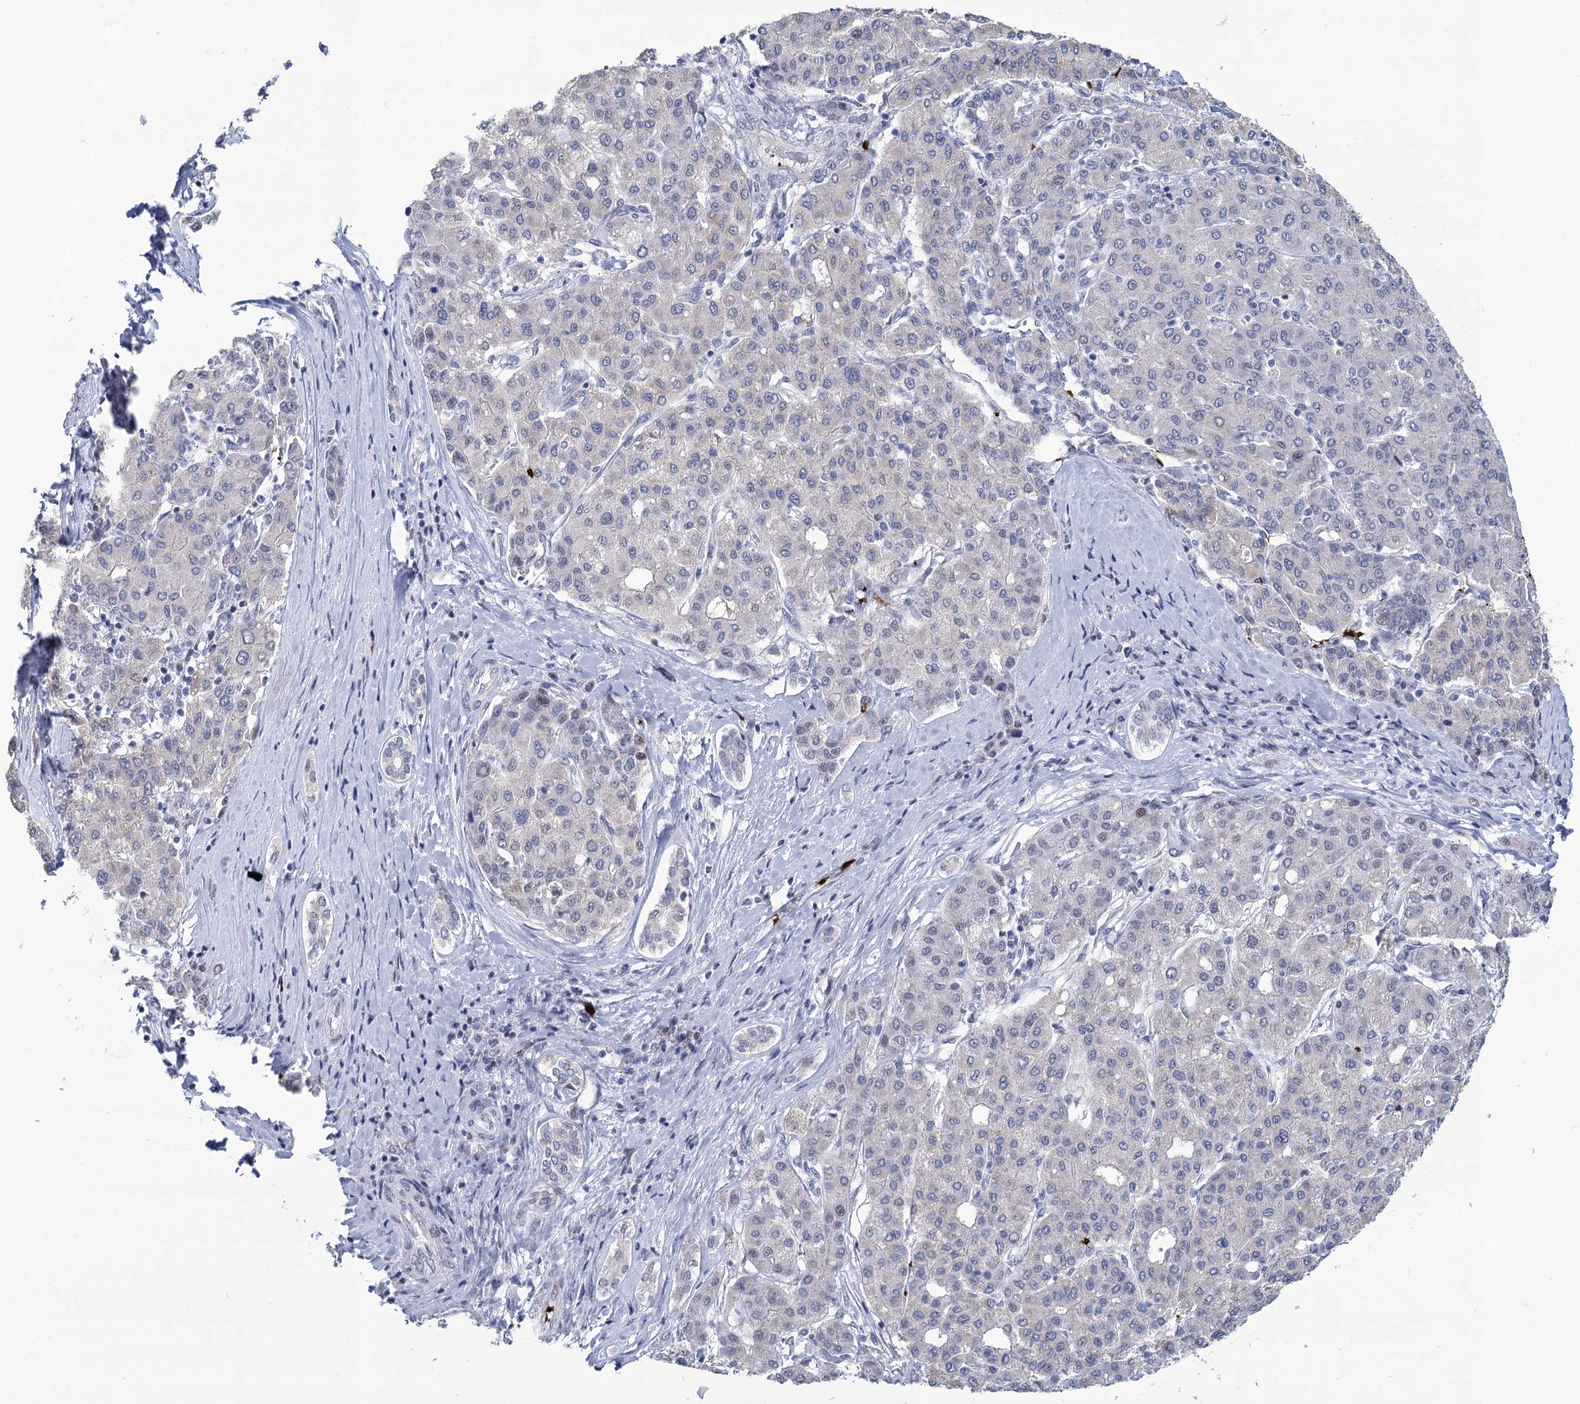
{"staining": {"intensity": "negative", "quantity": "none", "location": "none"}, "tissue": "liver cancer", "cell_type": "Tumor cells", "image_type": "cancer", "snomed": [{"axis": "morphology", "description": "Carcinoma, Hepatocellular, NOS"}, {"axis": "topography", "description": "Liver"}], "caption": "An IHC photomicrograph of liver hepatocellular carcinoma is shown. There is no staining in tumor cells of liver hepatocellular carcinoma. The staining is performed using DAB (3,3'-diaminobenzidine) brown chromogen with nuclei counter-stained in using hematoxylin.", "gene": "MON2", "patient": {"sex": "male", "age": 65}}